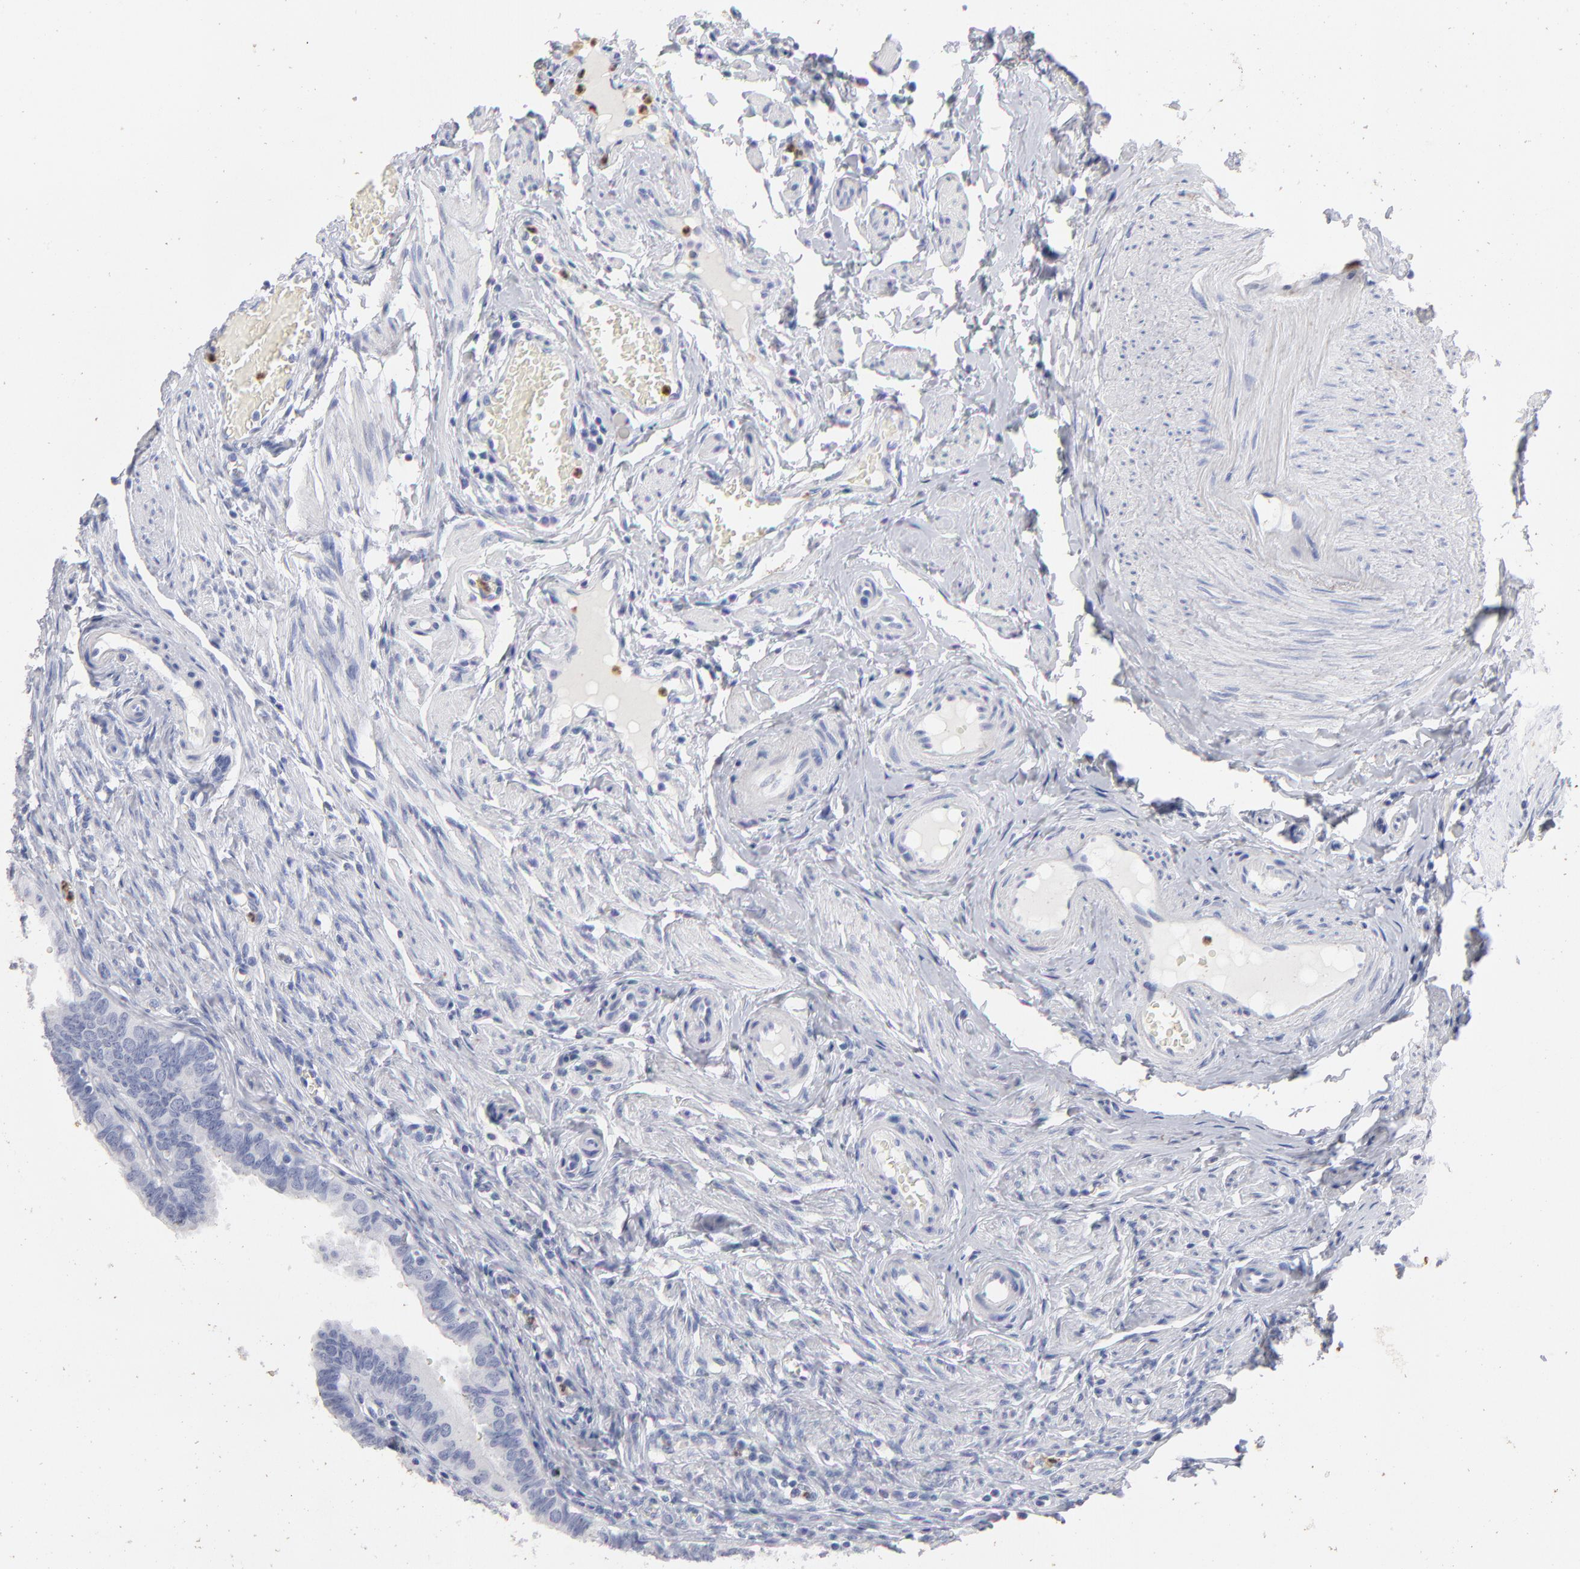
{"staining": {"intensity": "negative", "quantity": "none", "location": "none"}, "tissue": "fallopian tube", "cell_type": "Glandular cells", "image_type": "normal", "snomed": [{"axis": "morphology", "description": "Normal tissue, NOS"}, {"axis": "topography", "description": "Fallopian tube"}, {"axis": "topography", "description": "Ovary"}], "caption": "Immunohistochemistry of normal human fallopian tube exhibits no expression in glandular cells.", "gene": "ARG1", "patient": {"sex": "female", "age": 51}}